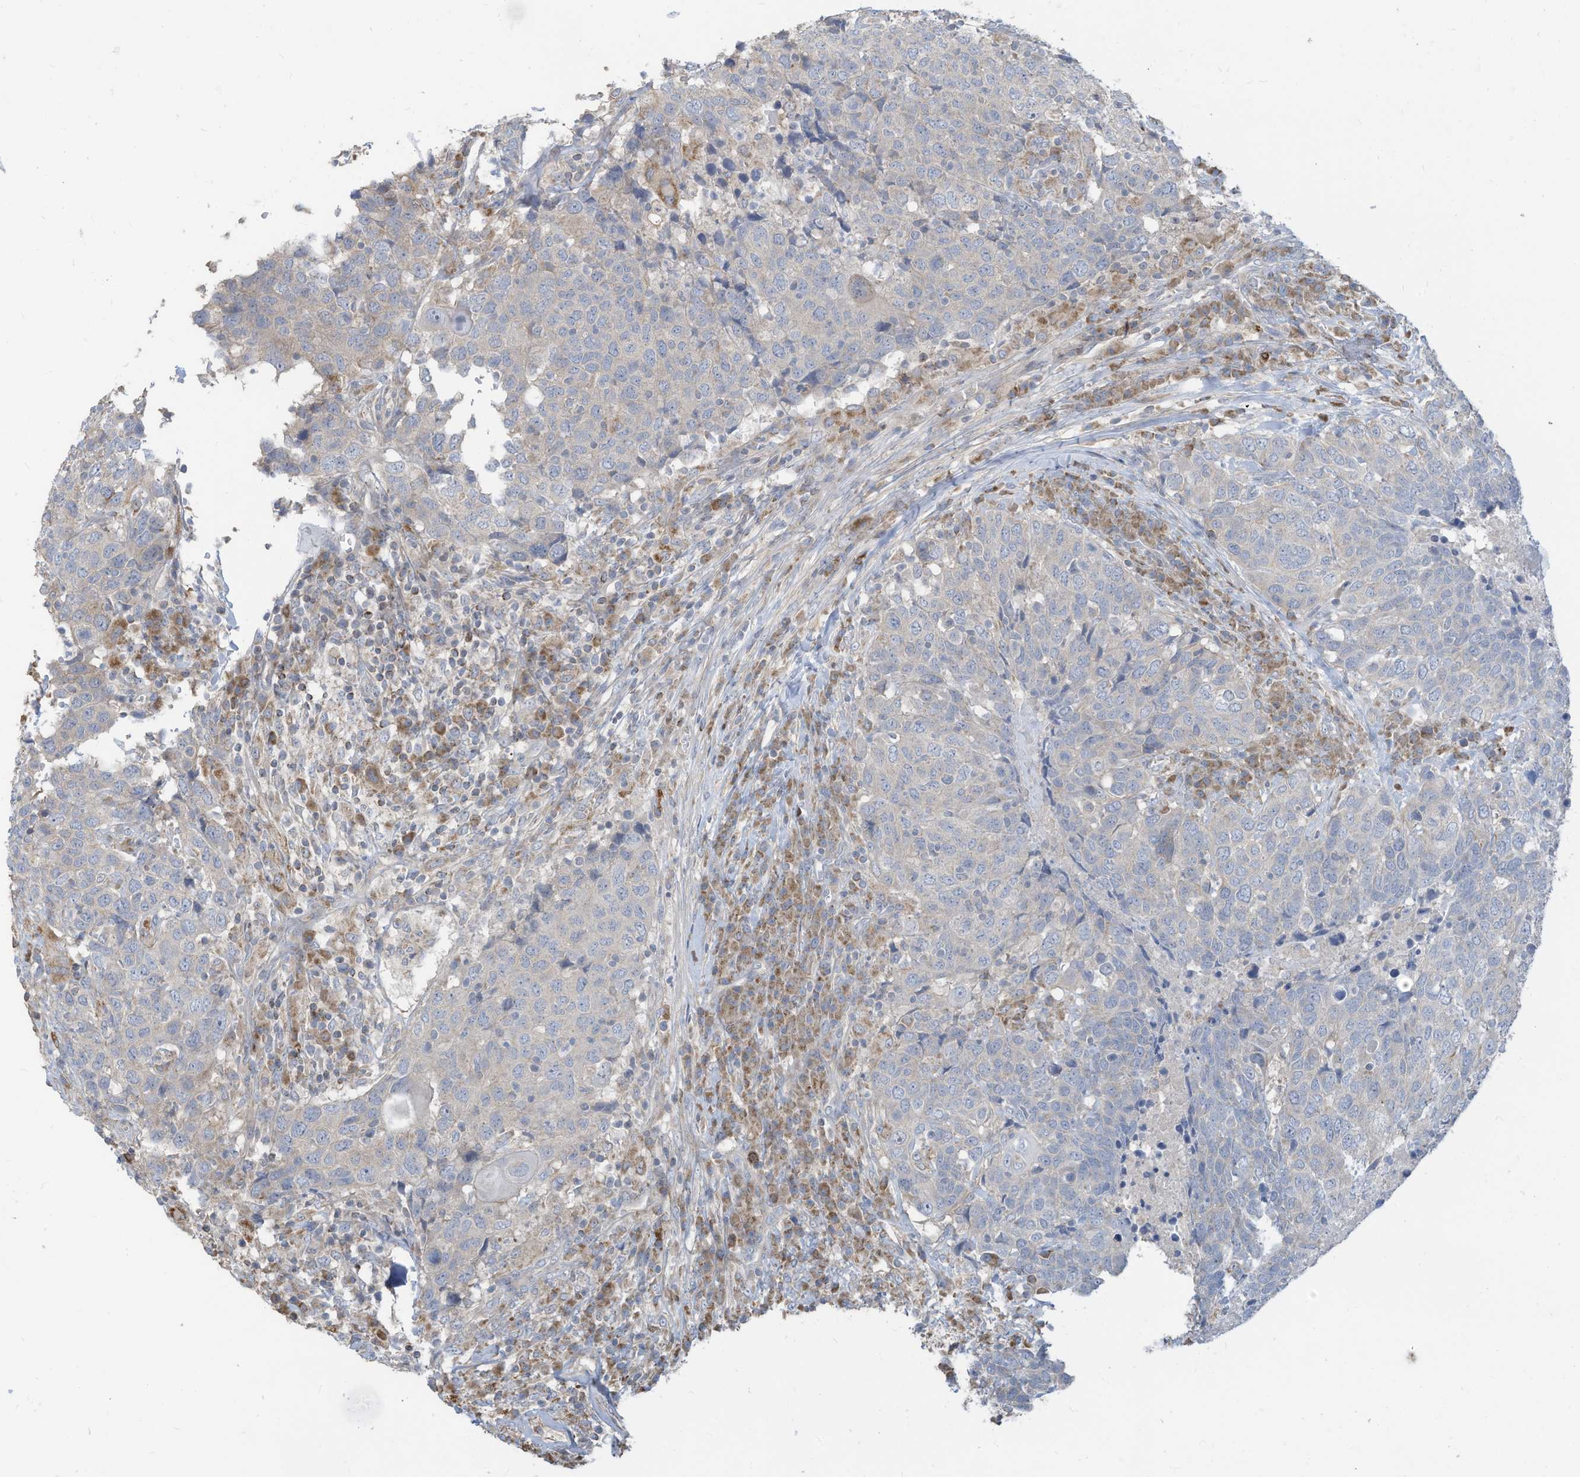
{"staining": {"intensity": "negative", "quantity": "none", "location": "none"}, "tissue": "head and neck cancer", "cell_type": "Tumor cells", "image_type": "cancer", "snomed": [{"axis": "morphology", "description": "Squamous cell carcinoma, NOS"}, {"axis": "topography", "description": "Head-Neck"}], "caption": "This is an immunohistochemistry (IHC) micrograph of head and neck cancer (squamous cell carcinoma). There is no positivity in tumor cells.", "gene": "GTPBP2", "patient": {"sex": "male", "age": 66}}